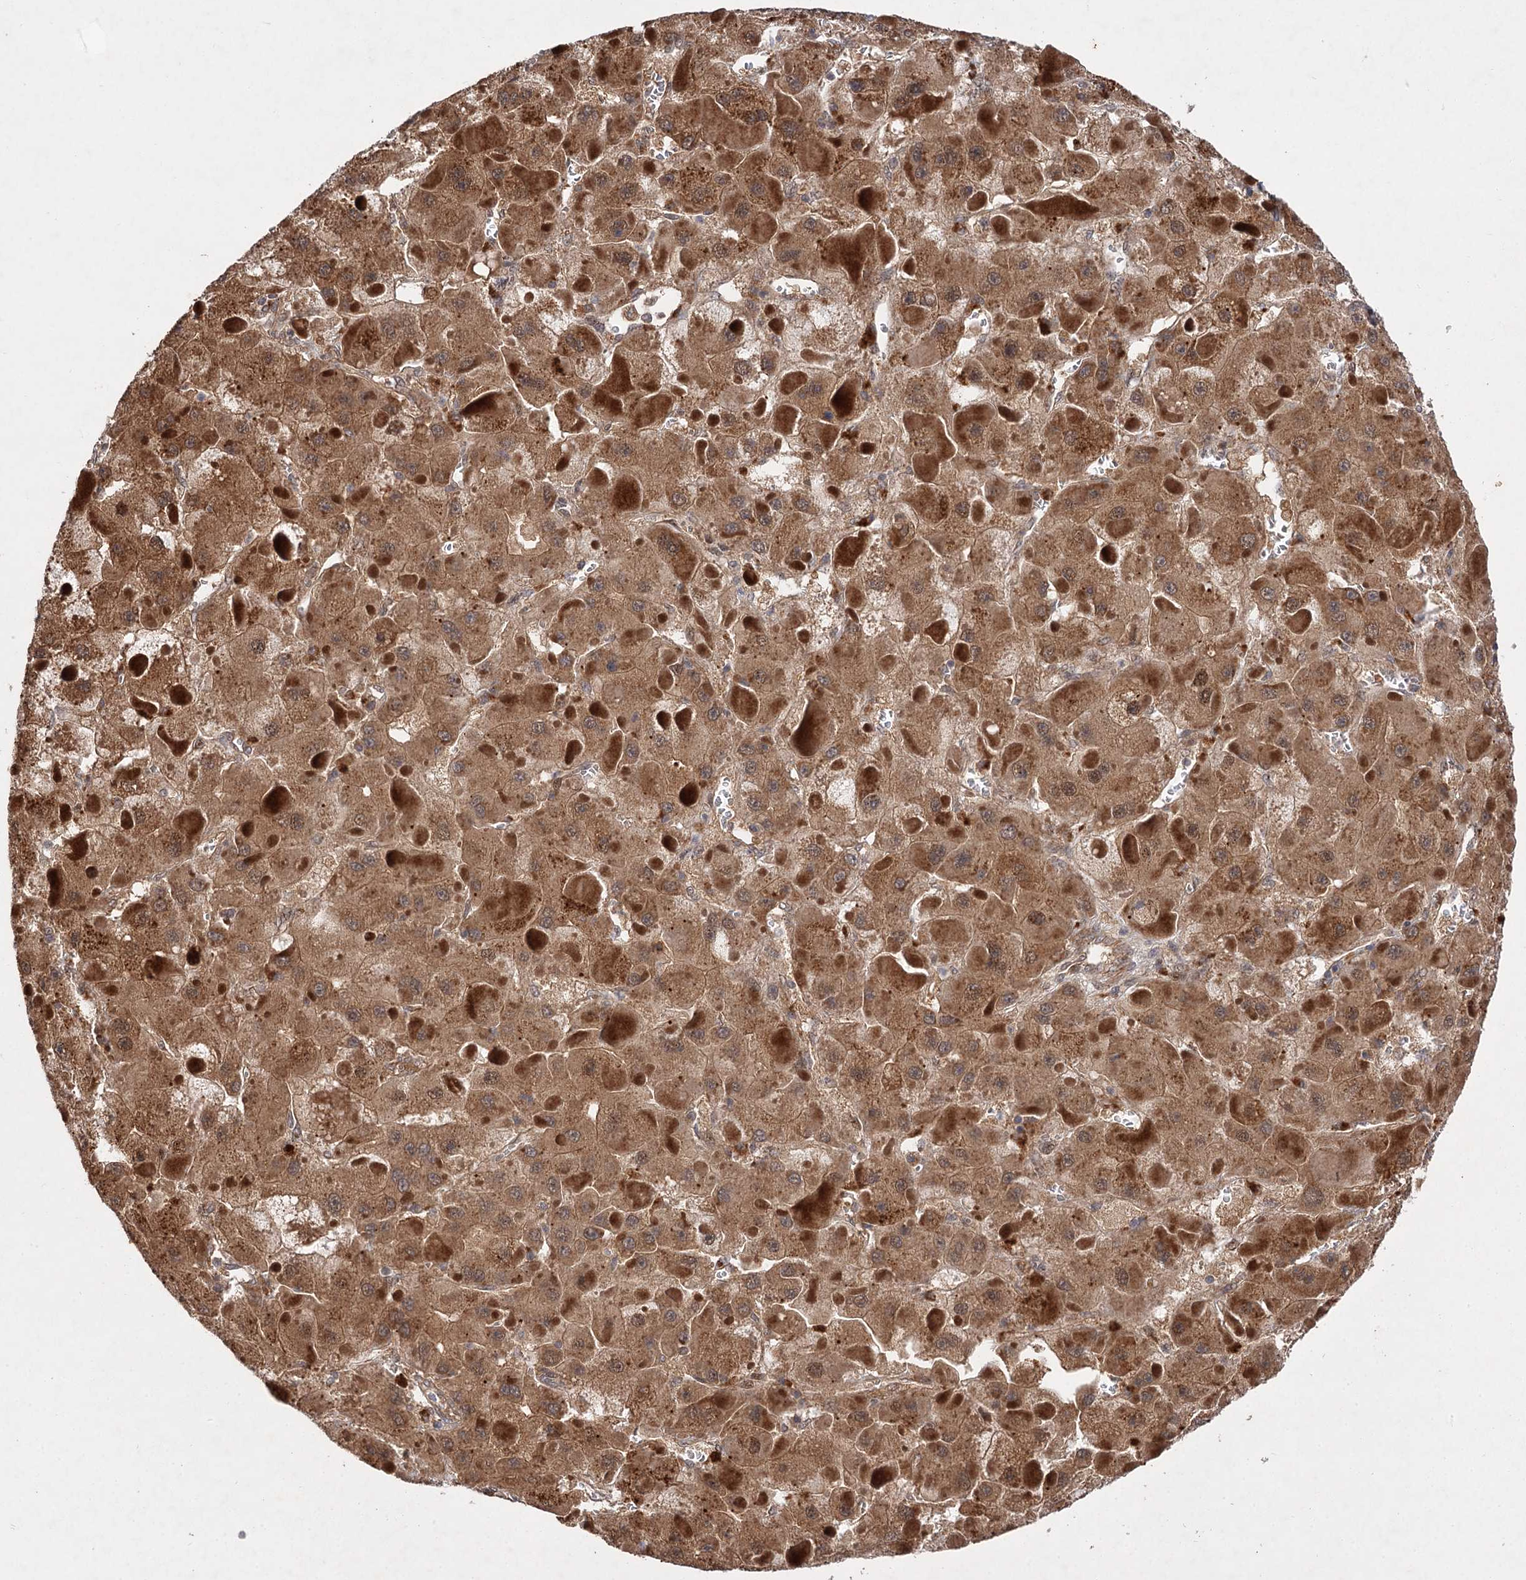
{"staining": {"intensity": "moderate", "quantity": ">75%", "location": "cytoplasmic/membranous"}, "tissue": "liver cancer", "cell_type": "Tumor cells", "image_type": "cancer", "snomed": [{"axis": "morphology", "description": "Carcinoma, Hepatocellular, NOS"}, {"axis": "topography", "description": "Liver"}], "caption": "The micrograph reveals staining of liver cancer (hepatocellular carcinoma), revealing moderate cytoplasmic/membranous protein staining (brown color) within tumor cells.", "gene": "FBXW8", "patient": {"sex": "female", "age": 73}}